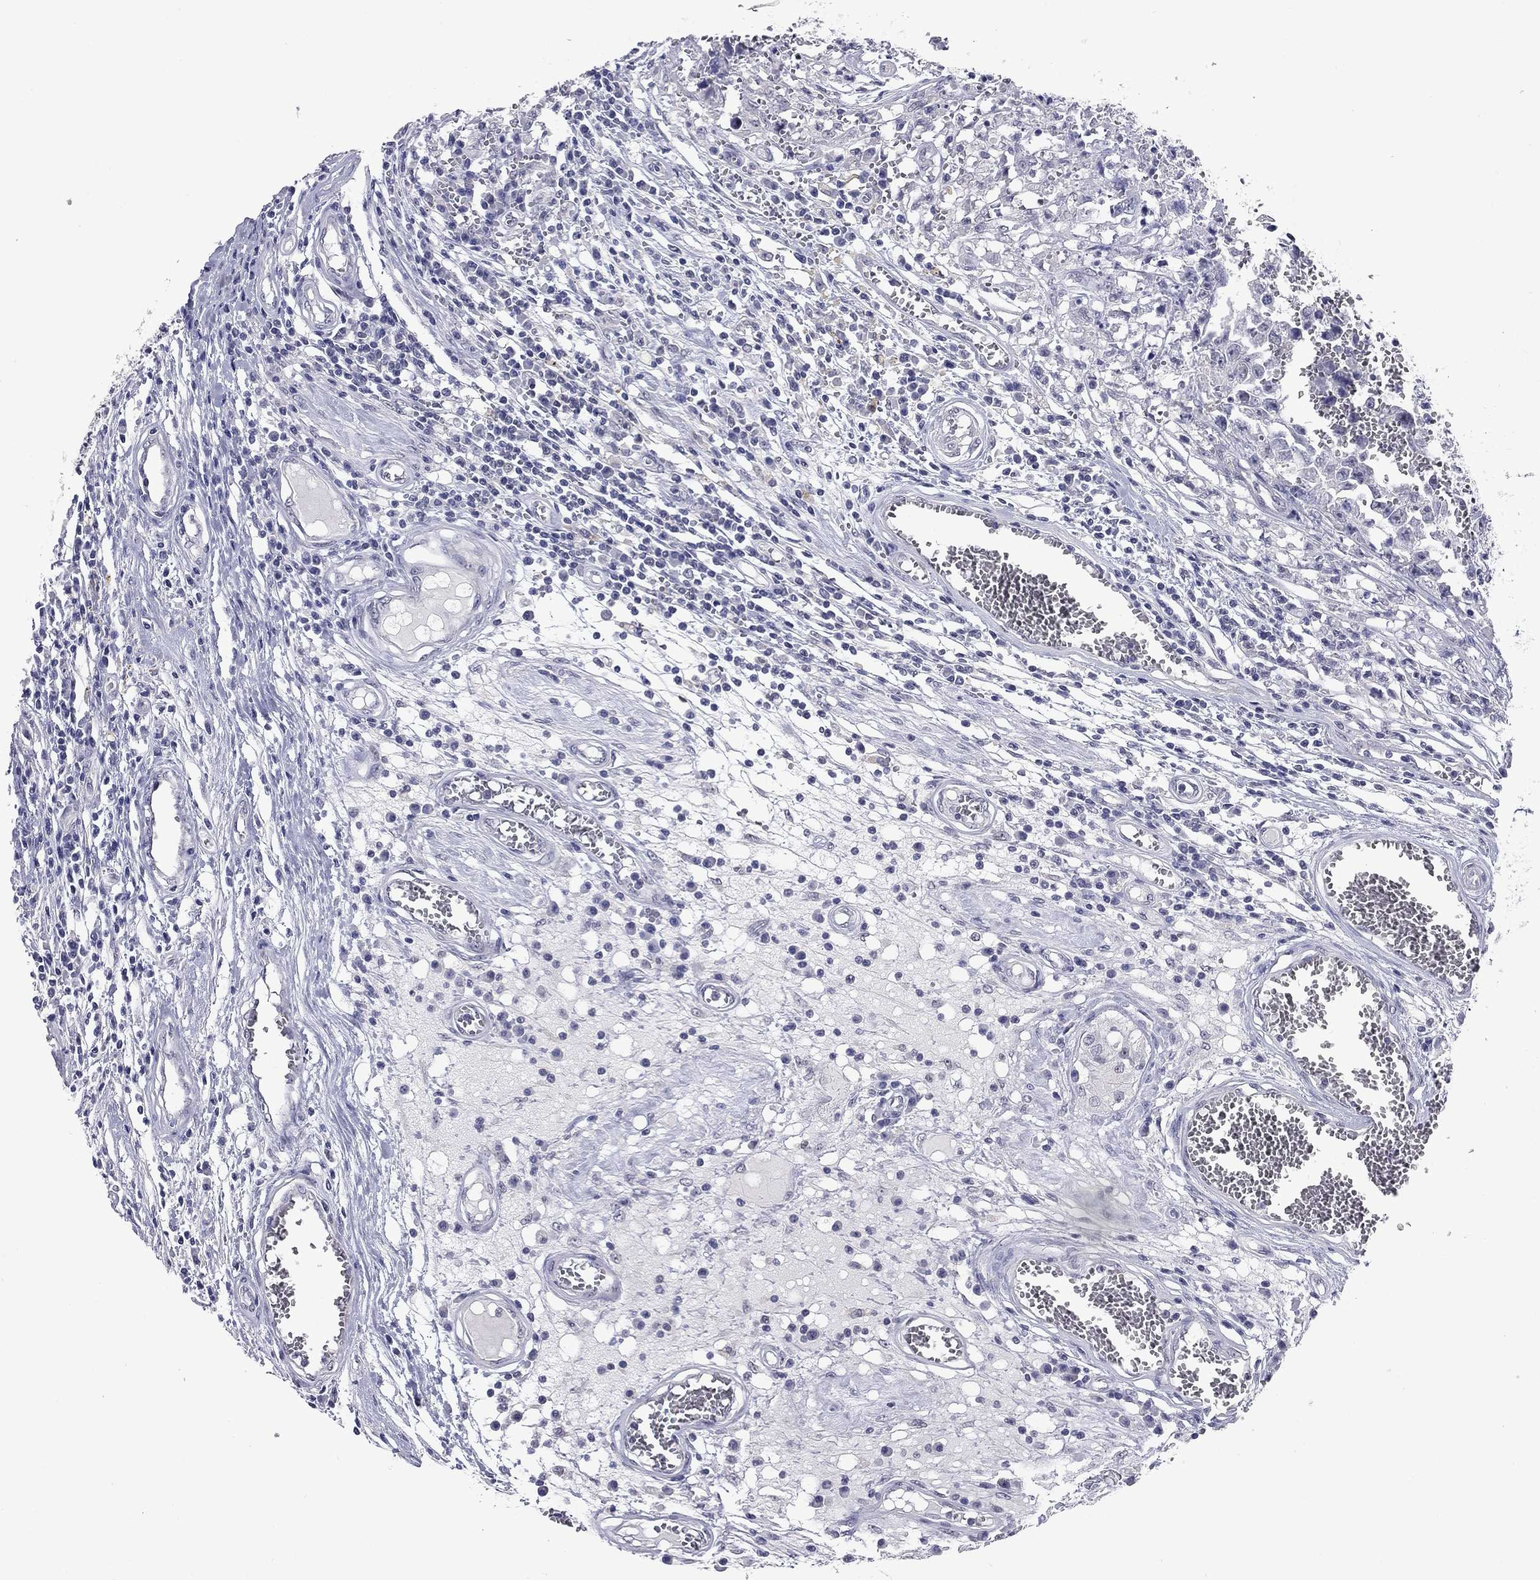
{"staining": {"intensity": "negative", "quantity": "none", "location": "none"}, "tissue": "testis cancer", "cell_type": "Tumor cells", "image_type": "cancer", "snomed": [{"axis": "morphology", "description": "Carcinoma, Embryonal, NOS"}, {"axis": "topography", "description": "Testis"}], "caption": "Testis embryonal carcinoma was stained to show a protein in brown. There is no significant staining in tumor cells. Brightfield microscopy of immunohistochemistry stained with DAB (brown) and hematoxylin (blue), captured at high magnification.", "gene": "SHOC2", "patient": {"sex": "male", "age": 36}}